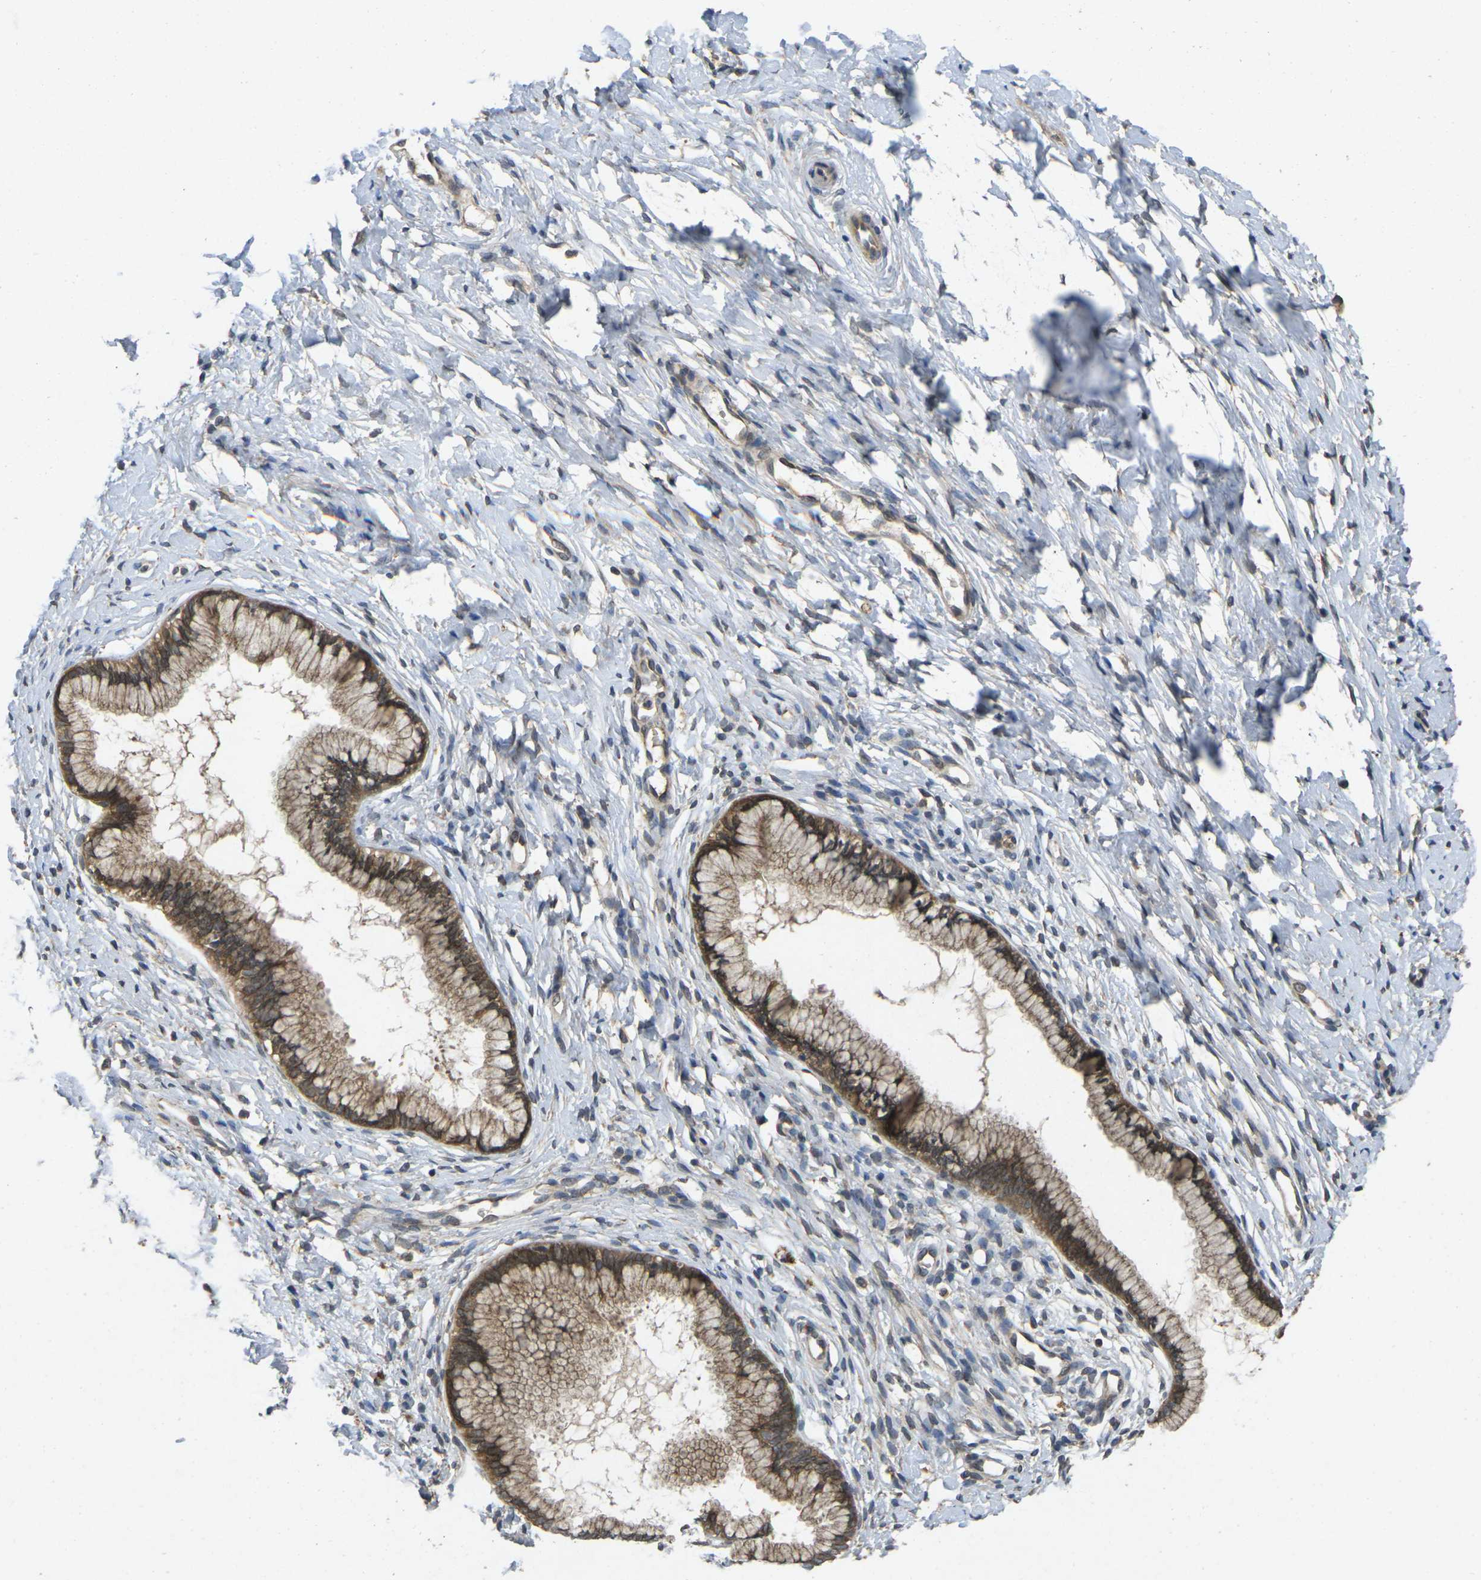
{"staining": {"intensity": "moderate", "quantity": ">75%", "location": "cytoplasmic/membranous,nuclear"}, "tissue": "cervix", "cell_type": "Glandular cells", "image_type": "normal", "snomed": [{"axis": "morphology", "description": "Normal tissue, NOS"}, {"axis": "topography", "description": "Cervix"}], "caption": "About >75% of glandular cells in unremarkable cervix show moderate cytoplasmic/membranous,nuclear protein expression as visualized by brown immunohistochemical staining.", "gene": "ERN1", "patient": {"sex": "female", "age": 65}}